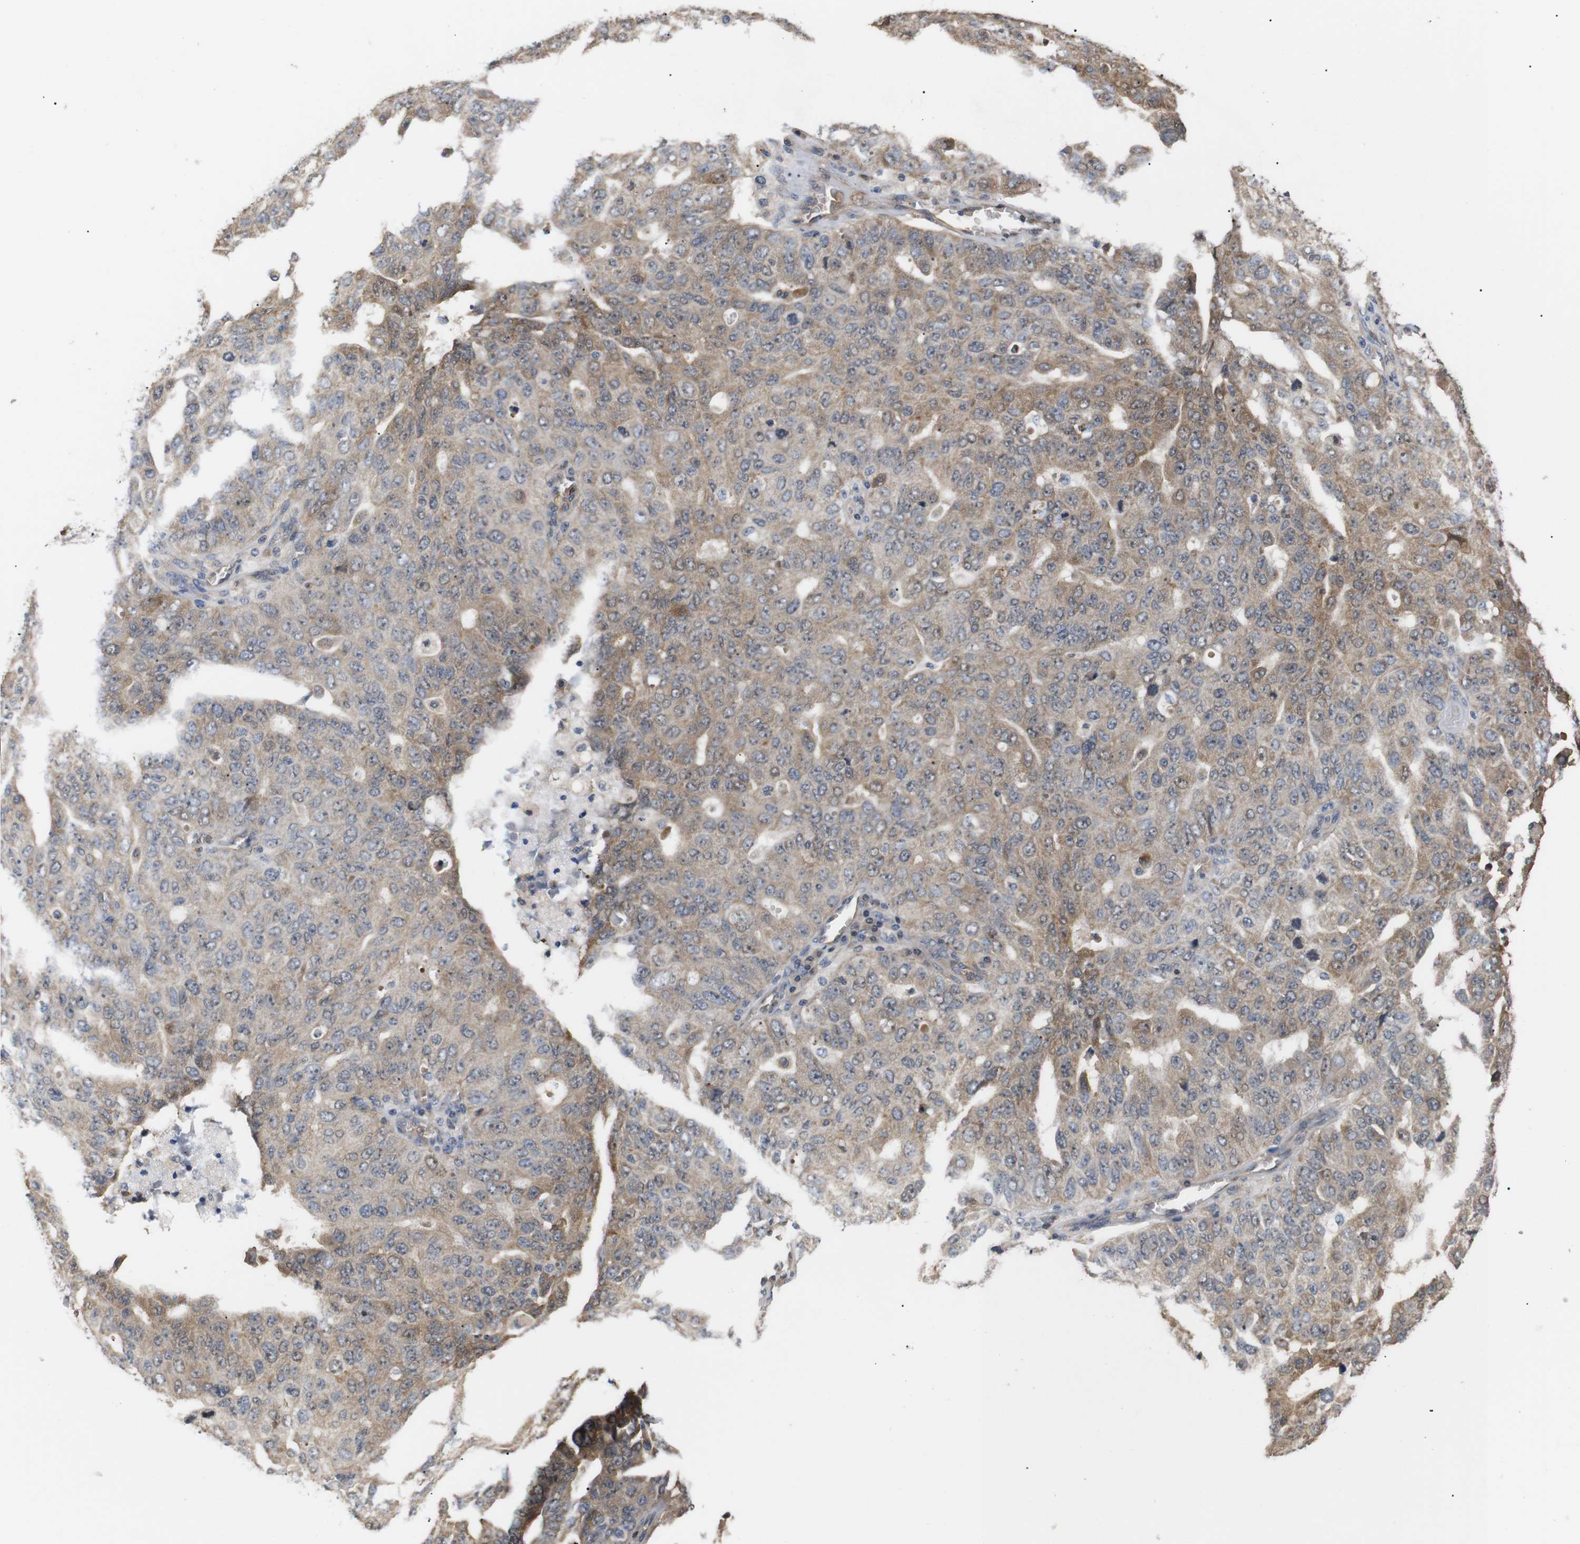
{"staining": {"intensity": "weak", "quantity": ">75%", "location": "cytoplasmic/membranous"}, "tissue": "ovarian cancer", "cell_type": "Tumor cells", "image_type": "cancer", "snomed": [{"axis": "morphology", "description": "Carcinoma, endometroid"}, {"axis": "topography", "description": "Ovary"}], "caption": "Ovarian endometroid carcinoma stained with a brown dye shows weak cytoplasmic/membranous positive staining in about >75% of tumor cells.", "gene": "DDR1", "patient": {"sex": "female", "age": 62}}